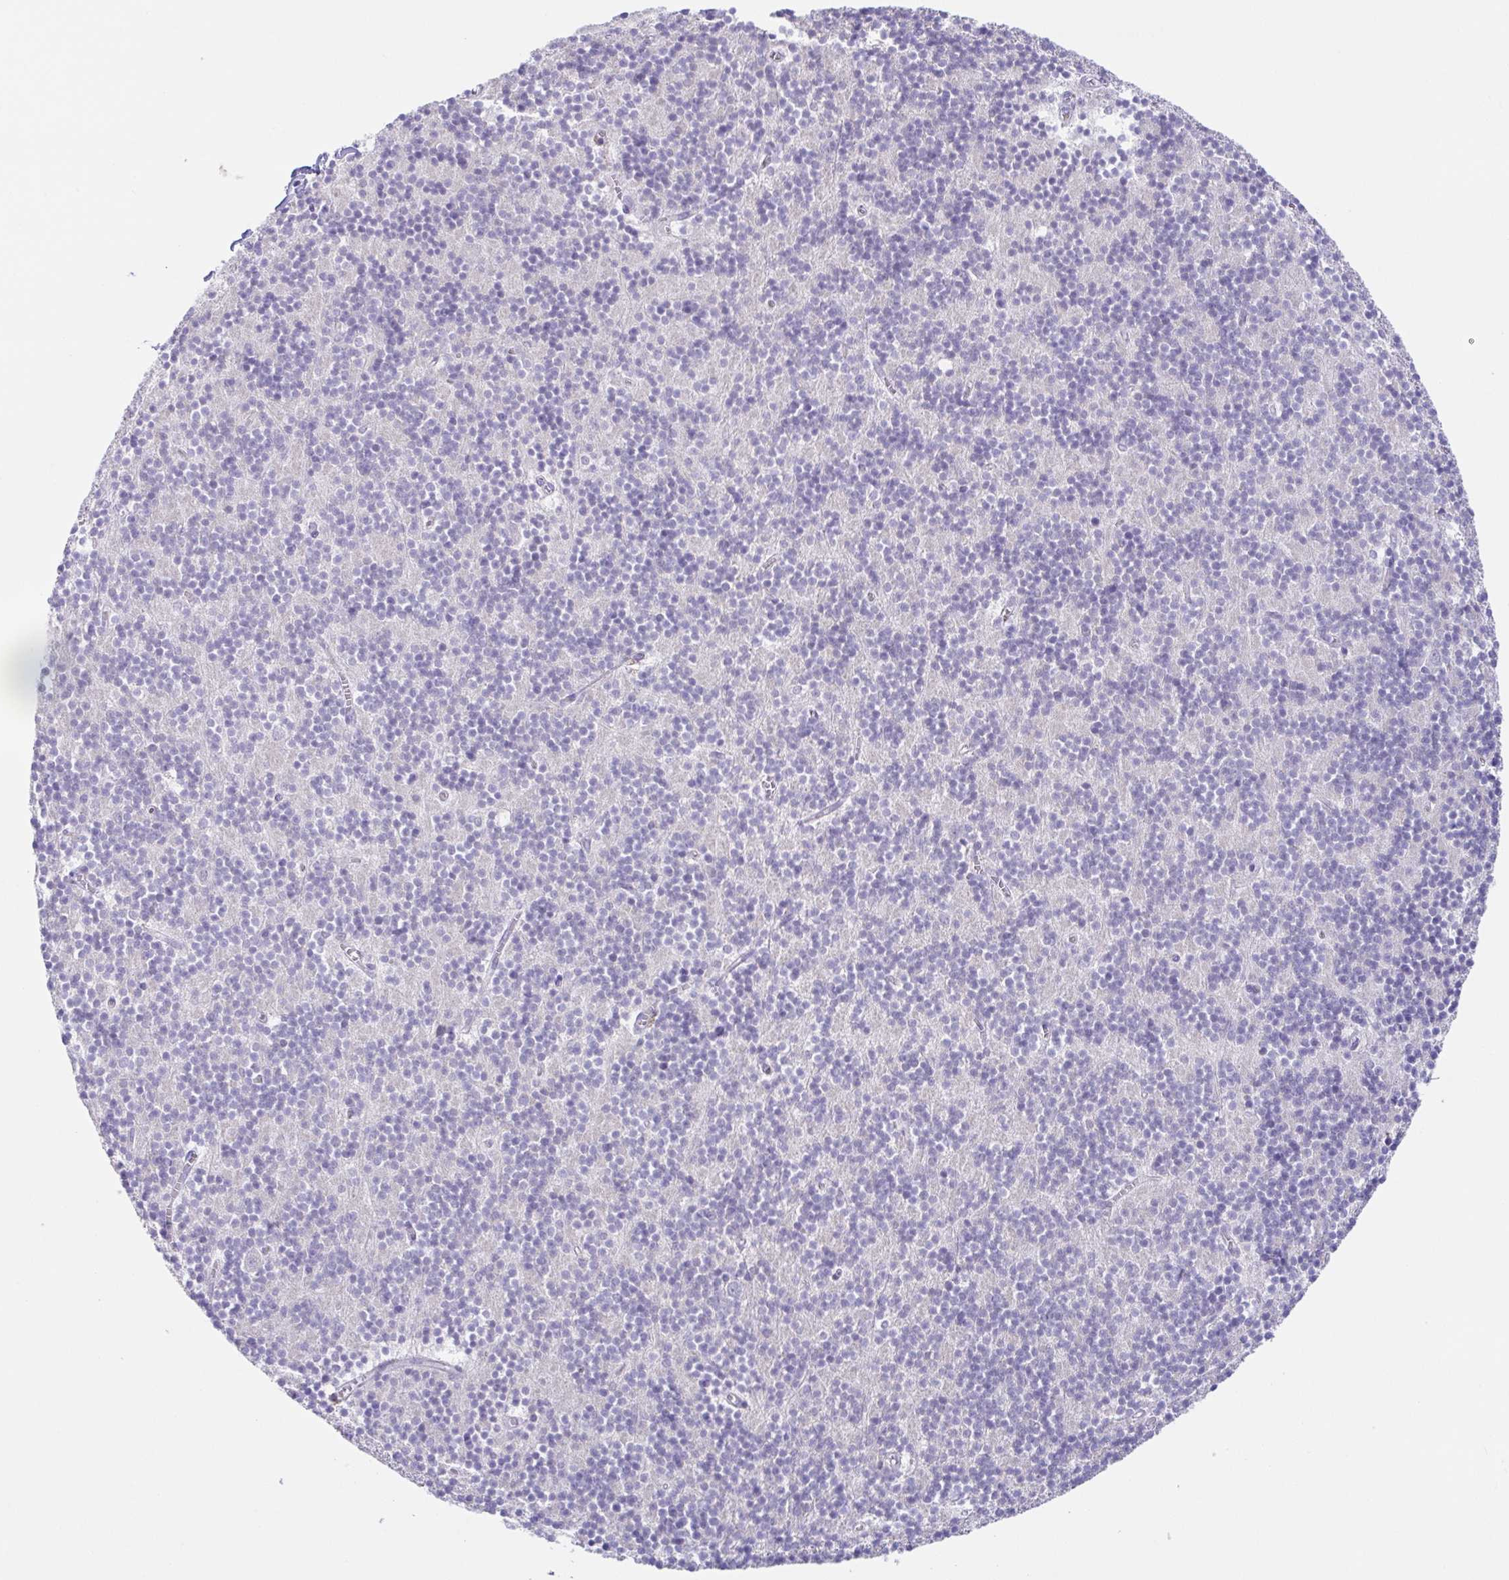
{"staining": {"intensity": "negative", "quantity": "none", "location": "none"}, "tissue": "cerebellum", "cell_type": "Cells in granular layer", "image_type": "normal", "snomed": [{"axis": "morphology", "description": "Normal tissue, NOS"}, {"axis": "topography", "description": "Cerebellum"}], "caption": "This is an immunohistochemistry histopathology image of benign cerebellum. There is no expression in cells in granular layer.", "gene": "ARPP21", "patient": {"sex": "male", "age": 54}}